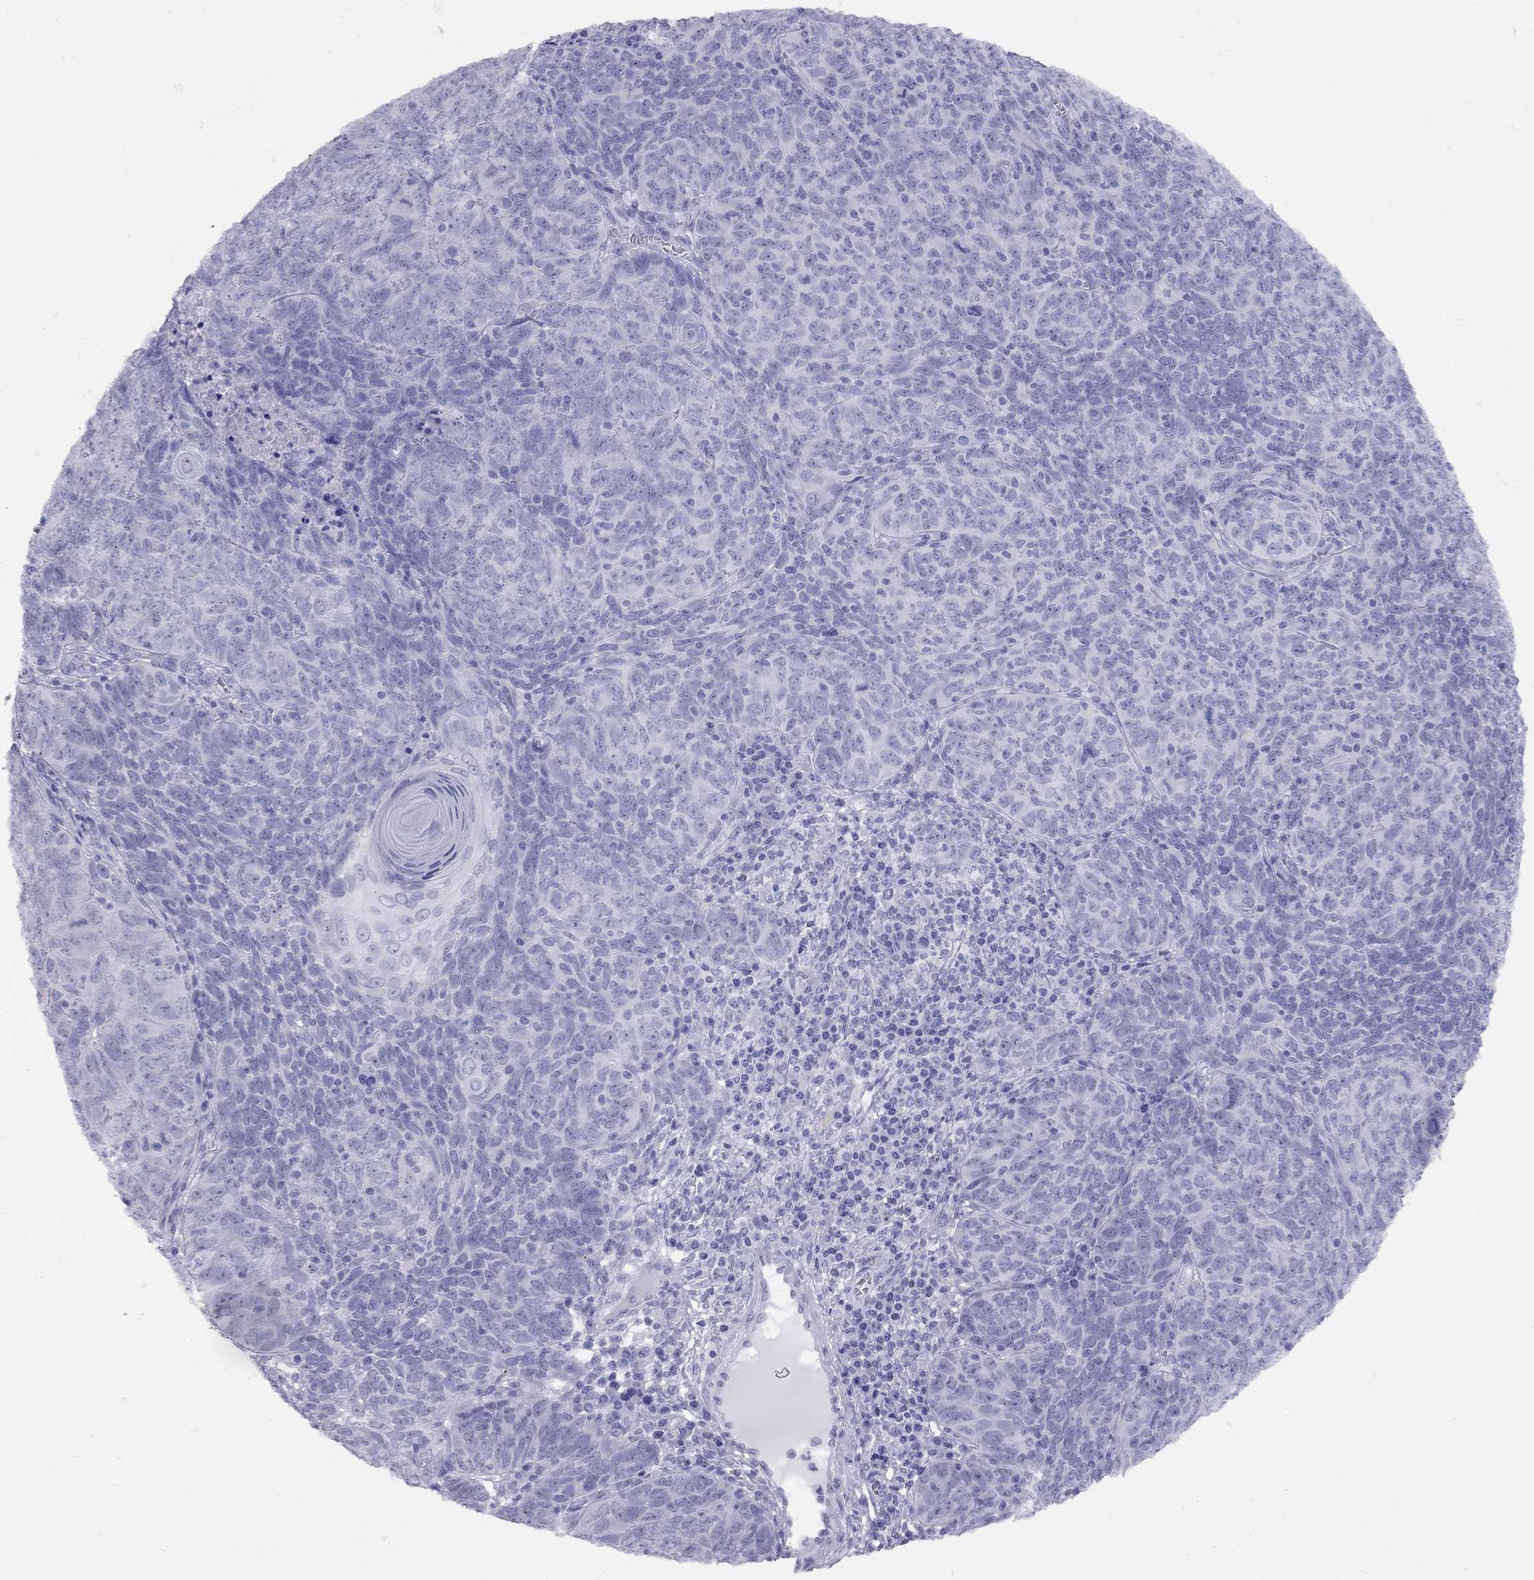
{"staining": {"intensity": "negative", "quantity": "none", "location": "none"}, "tissue": "skin cancer", "cell_type": "Tumor cells", "image_type": "cancer", "snomed": [{"axis": "morphology", "description": "Squamous cell carcinoma, NOS"}, {"axis": "topography", "description": "Skin"}, {"axis": "topography", "description": "Anal"}], "caption": "DAB (3,3'-diaminobenzidine) immunohistochemical staining of skin cancer (squamous cell carcinoma) shows no significant expression in tumor cells. (Brightfield microscopy of DAB immunohistochemistry (IHC) at high magnification).", "gene": "LYAR", "patient": {"sex": "female", "age": 51}}